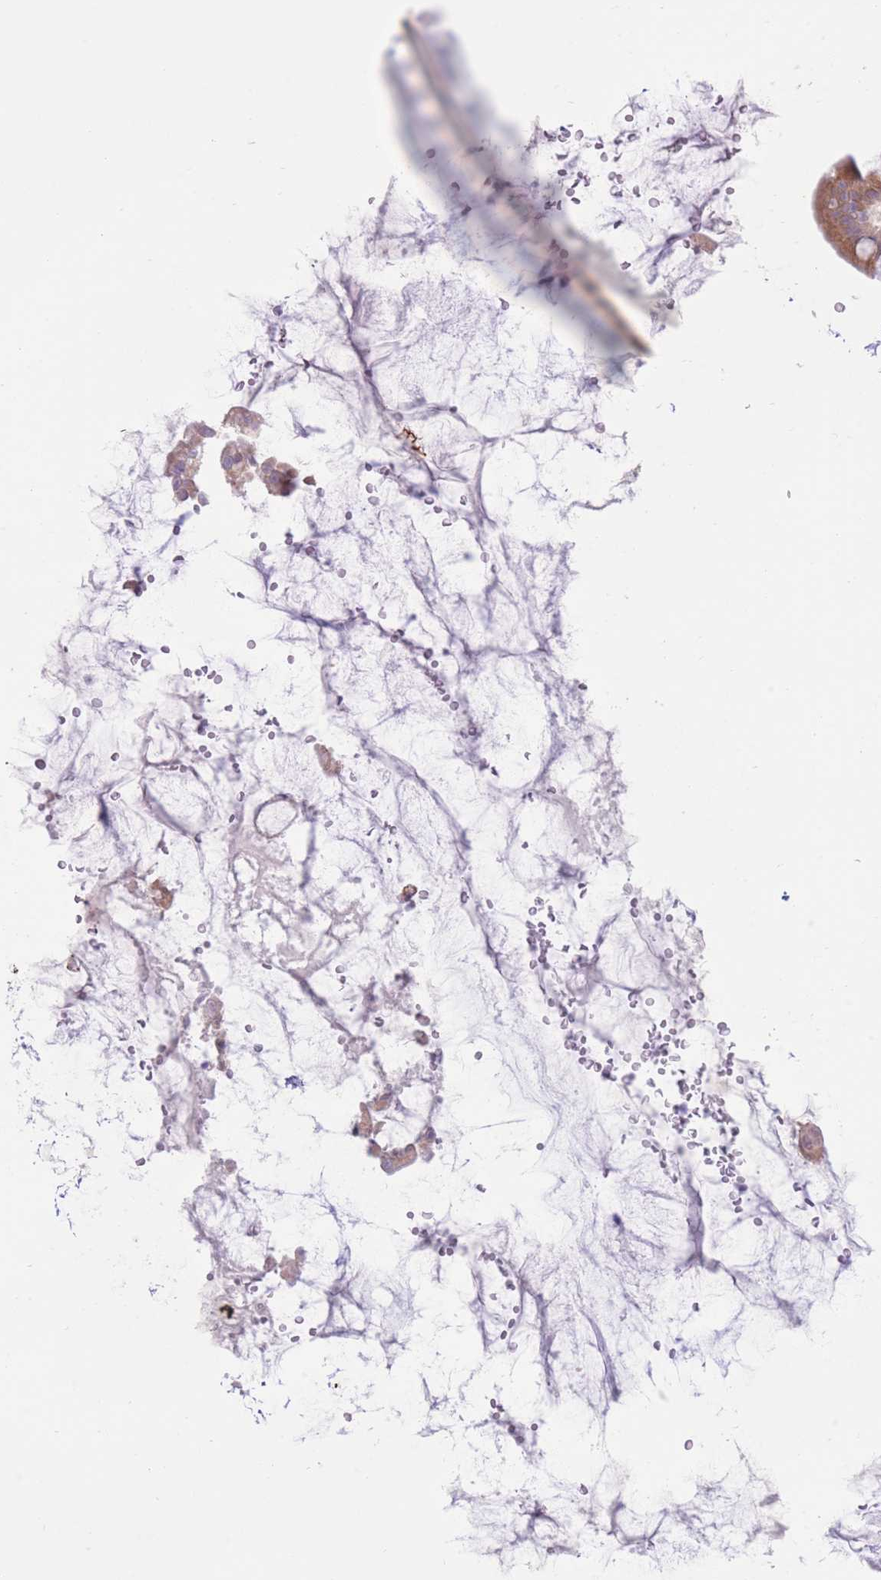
{"staining": {"intensity": "moderate", "quantity": ">75%", "location": "cytoplasmic/membranous"}, "tissue": "small intestine", "cell_type": "Glandular cells", "image_type": "normal", "snomed": [{"axis": "morphology", "description": "Normal tissue, NOS"}, {"axis": "topography", "description": "Small intestine"}], "caption": "This photomicrograph shows immunohistochemistry (IHC) staining of unremarkable human small intestine, with medium moderate cytoplasmic/membranous staining in about >75% of glandular cells.", "gene": "MYDGF", "patient": {"sex": "female", "age": 68}}